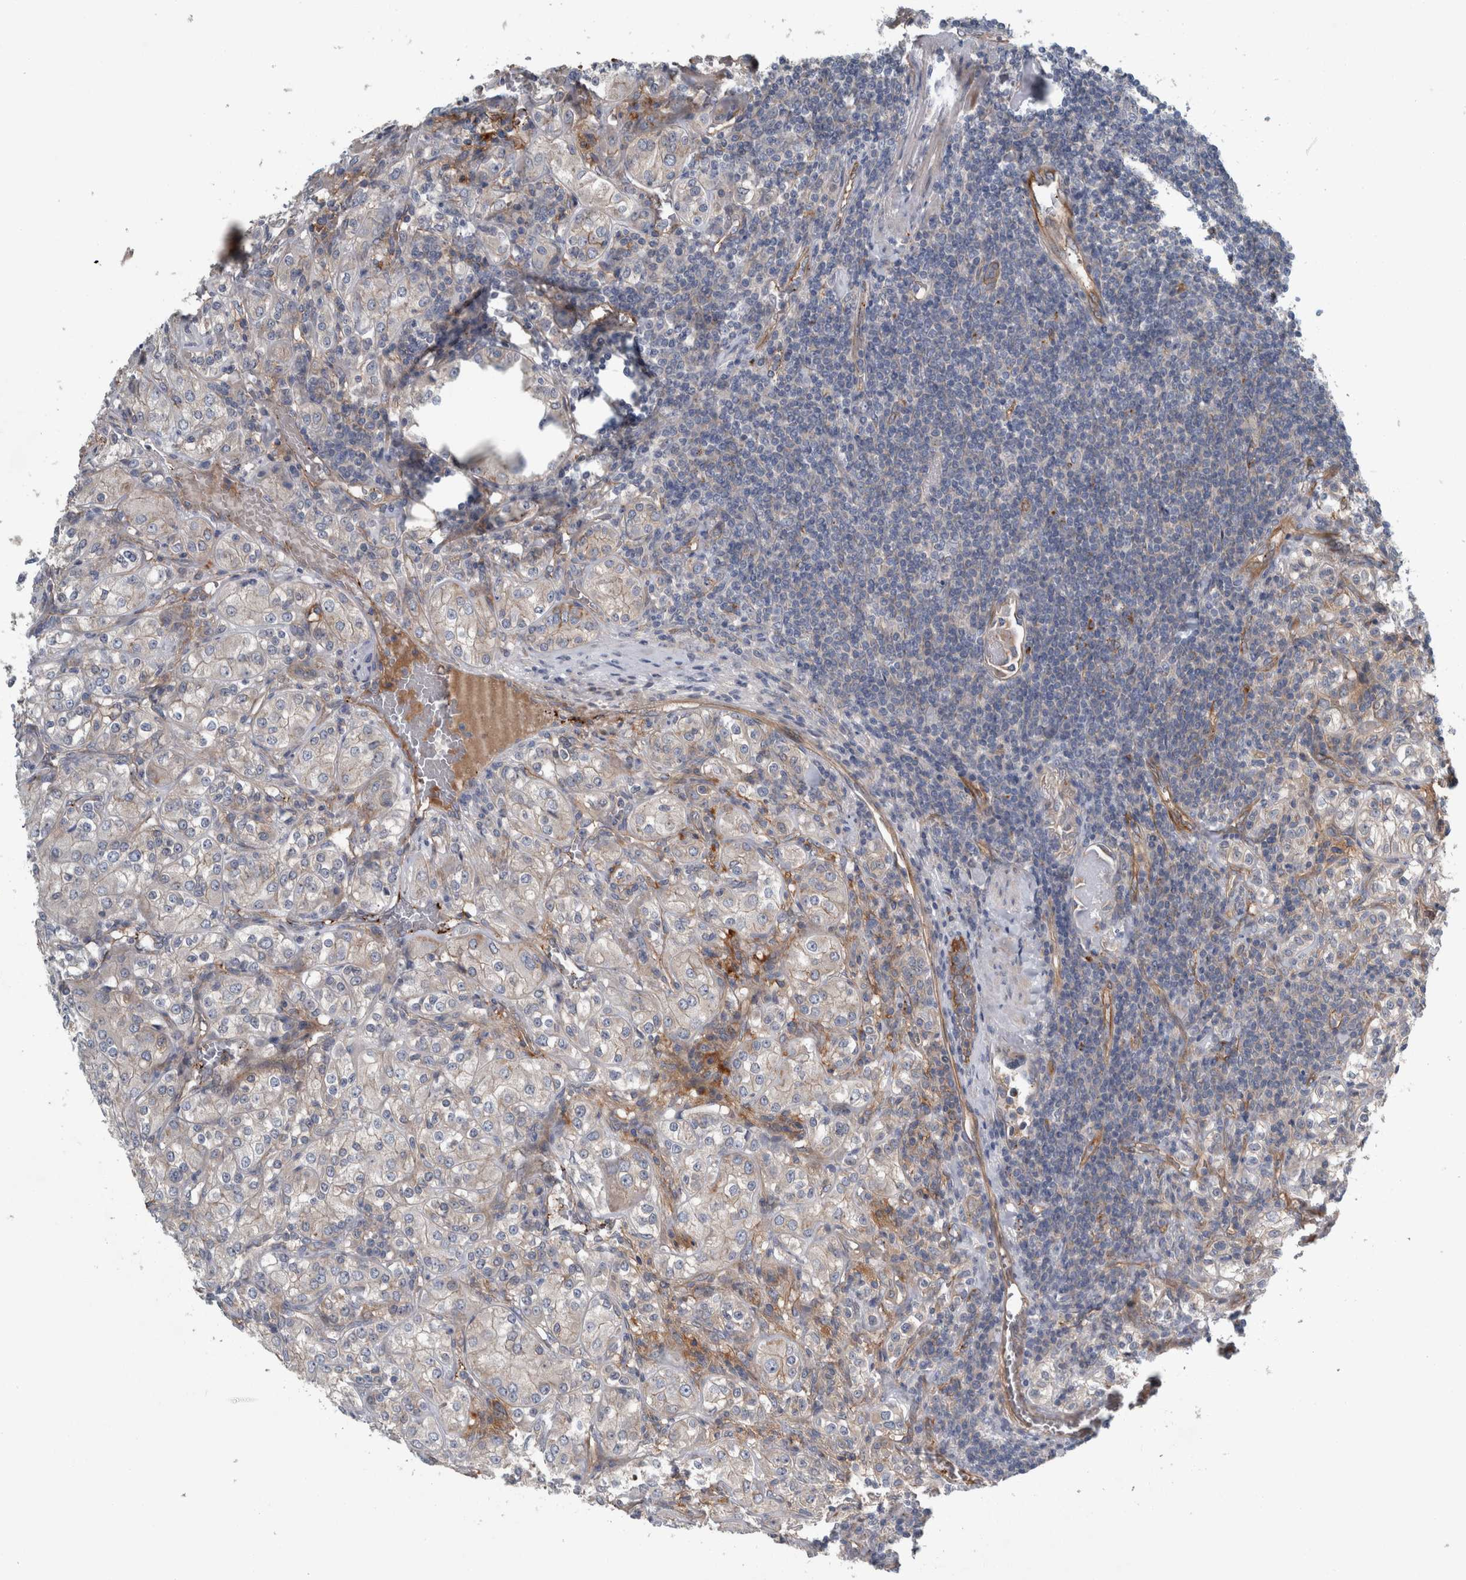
{"staining": {"intensity": "weak", "quantity": "25%-75%", "location": "cytoplasmic/membranous"}, "tissue": "renal cancer", "cell_type": "Tumor cells", "image_type": "cancer", "snomed": [{"axis": "morphology", "description": "Adenocarcinoma, NOS"}, {"axis": "topography", "description": "Kidney"}], "caption": "A brown stain labels weak cytoplasmic/membranous positivity of a protein in human renal cancer (adenocarcinoma) tumor cells.", "gene": "GLT8D2", "patient": {"sex": "male", "age": 77}}